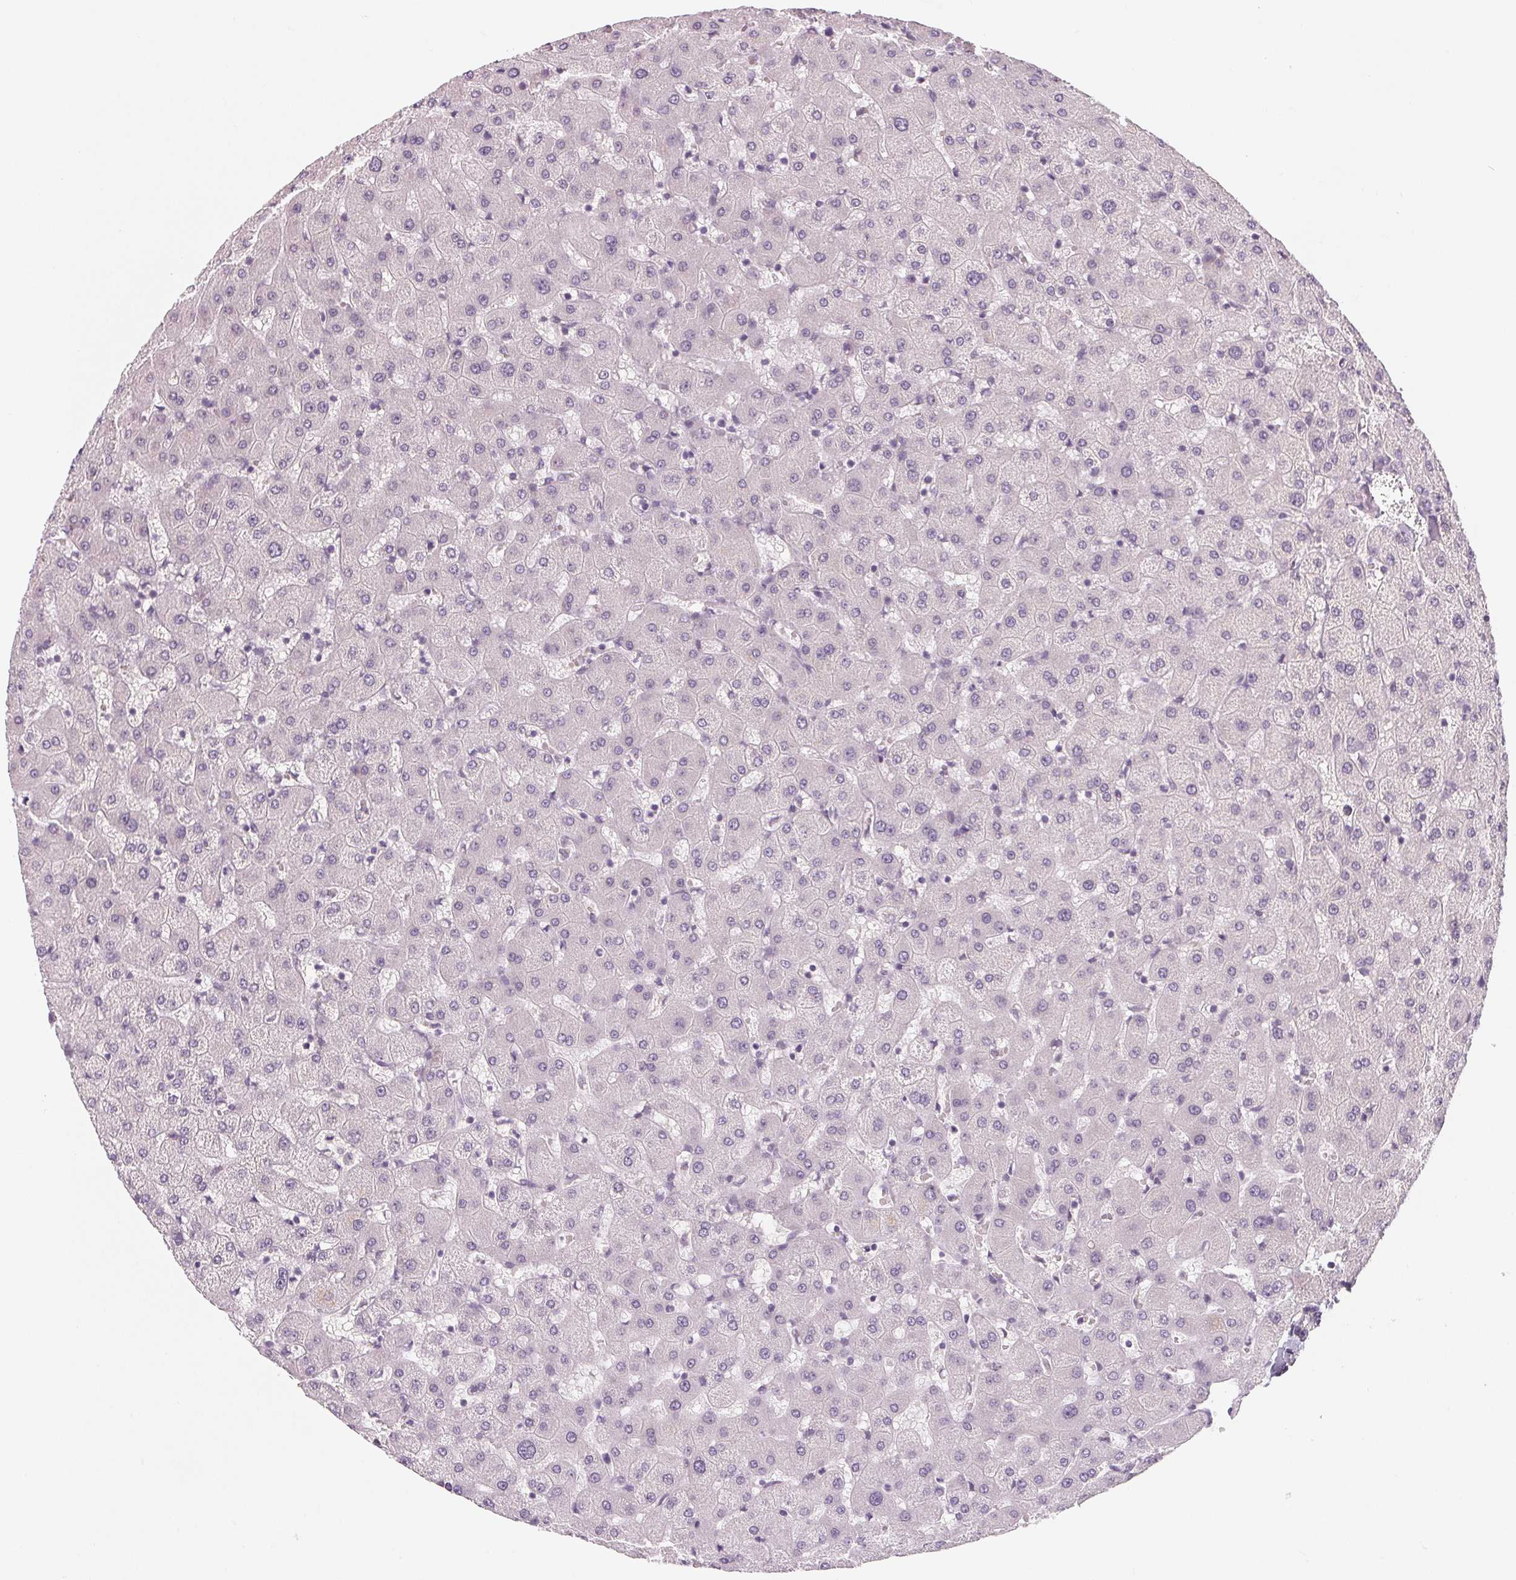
{"staining": {"intensity": "negative", "quantity": "none", "location": "none"}, "tissue": "liver", "cell_type": "Cholangiocytes", "image_type": "normal", "snomed": [{"axis": "morphology", "description": "Normal tissue, NOS"}, {"axis": "topography", "description": "Liver"}], "caption": "A micrograph of liver stained for a protein shows no brown staining in cholangiocytes. (Brightfield microscopy of DAB immunohistochemistry at high magnification).", "gene": "CFC1B", "patient": {"sex": "female", "age": 63}}